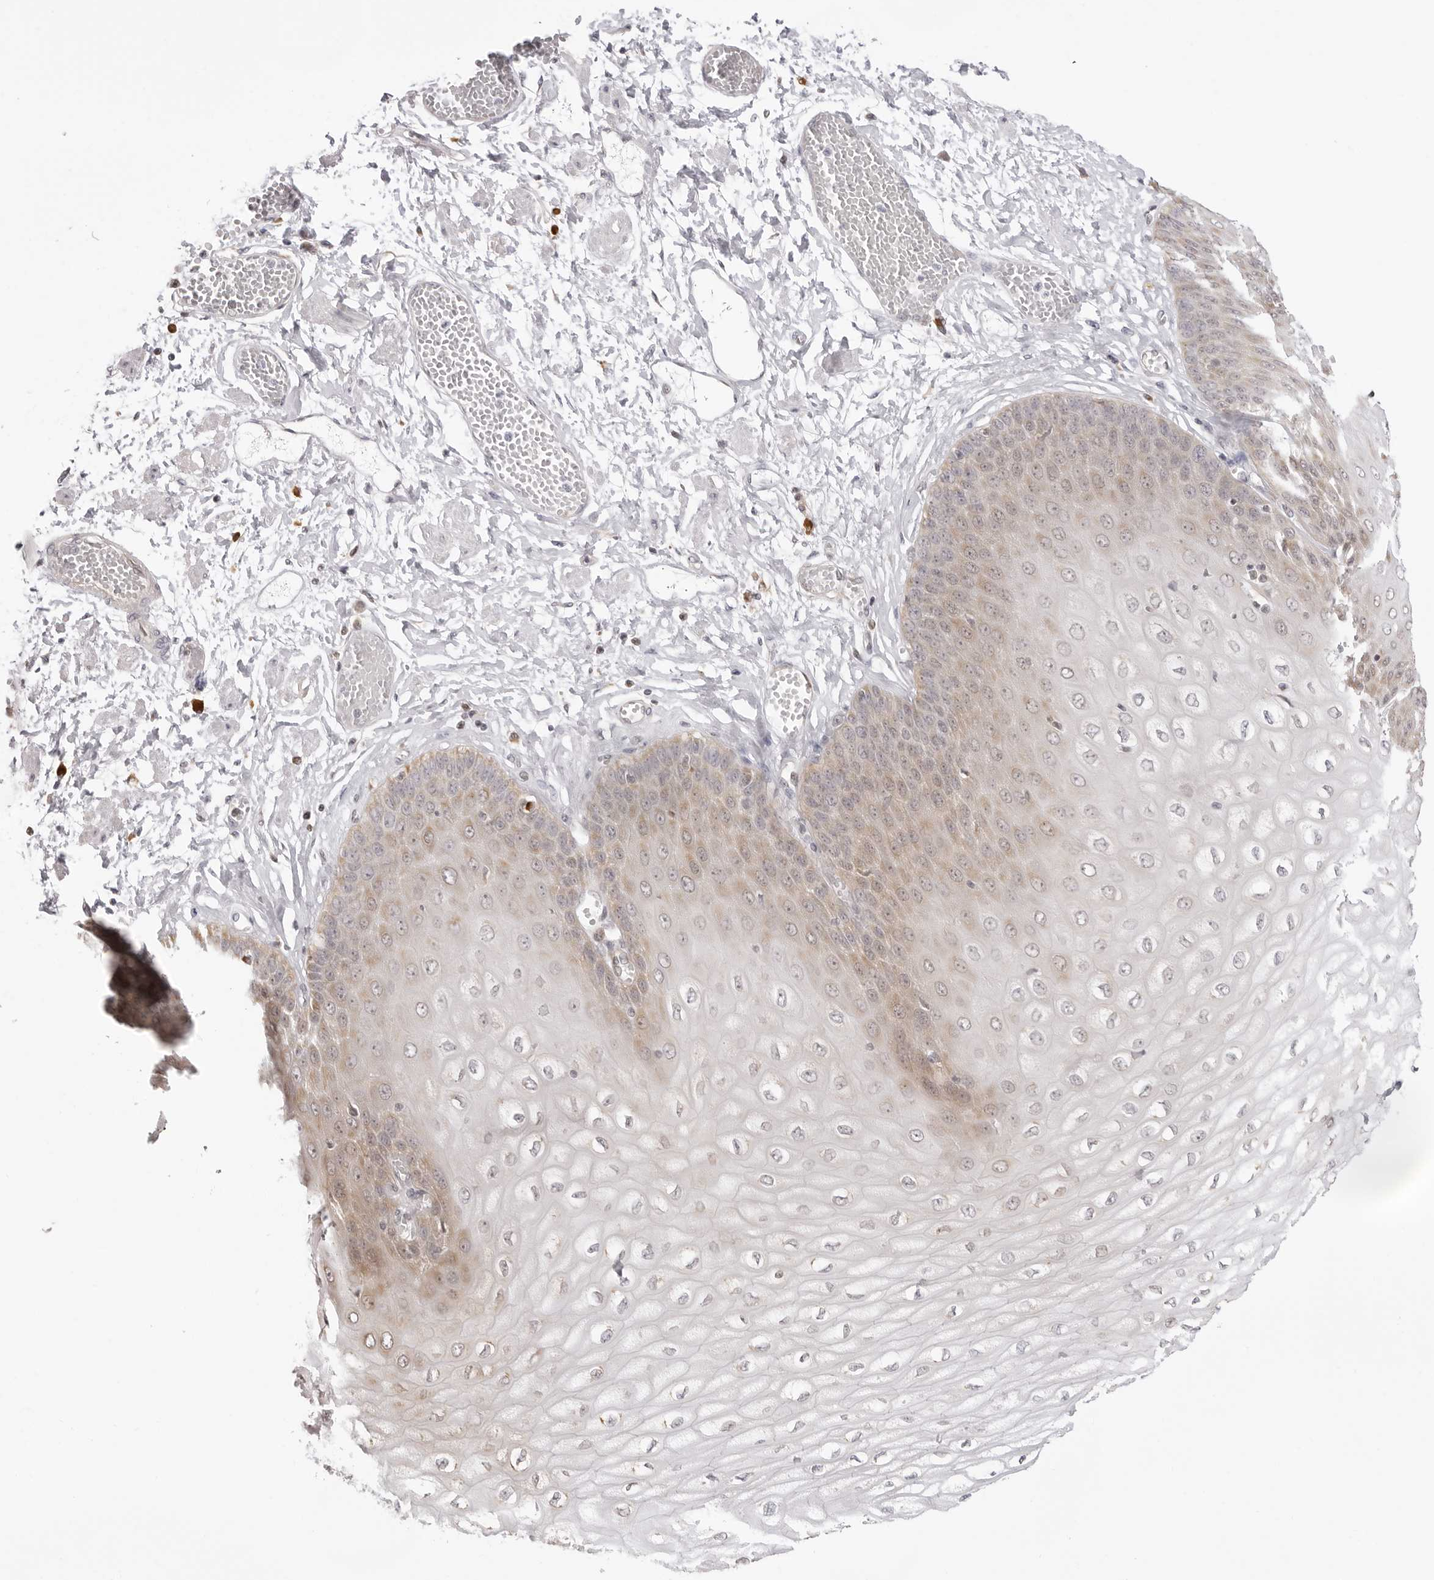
{"staining": {"intensity": "moderate", "quantity": "25%-75%", "location": "cytoplasmic/membranous"}, "tissue": "esophagus", "cell_type": "Squamous epithelial cells", "image_type": "normal", "snomed": [{"axis": "morphology", "description": "Normal tissue, NOS"}, {"axis": "topography", "description": "Esophagus"}], "caption": "IHC (DAB) staining of unremarkable human esophagus demonstrates moderate cytoplasmic/membranous protein staining in approximately 25%-75% of squamous epithelial cells.", "gene": "FDPS", "patient": {"sex": "male", "age": 60}}